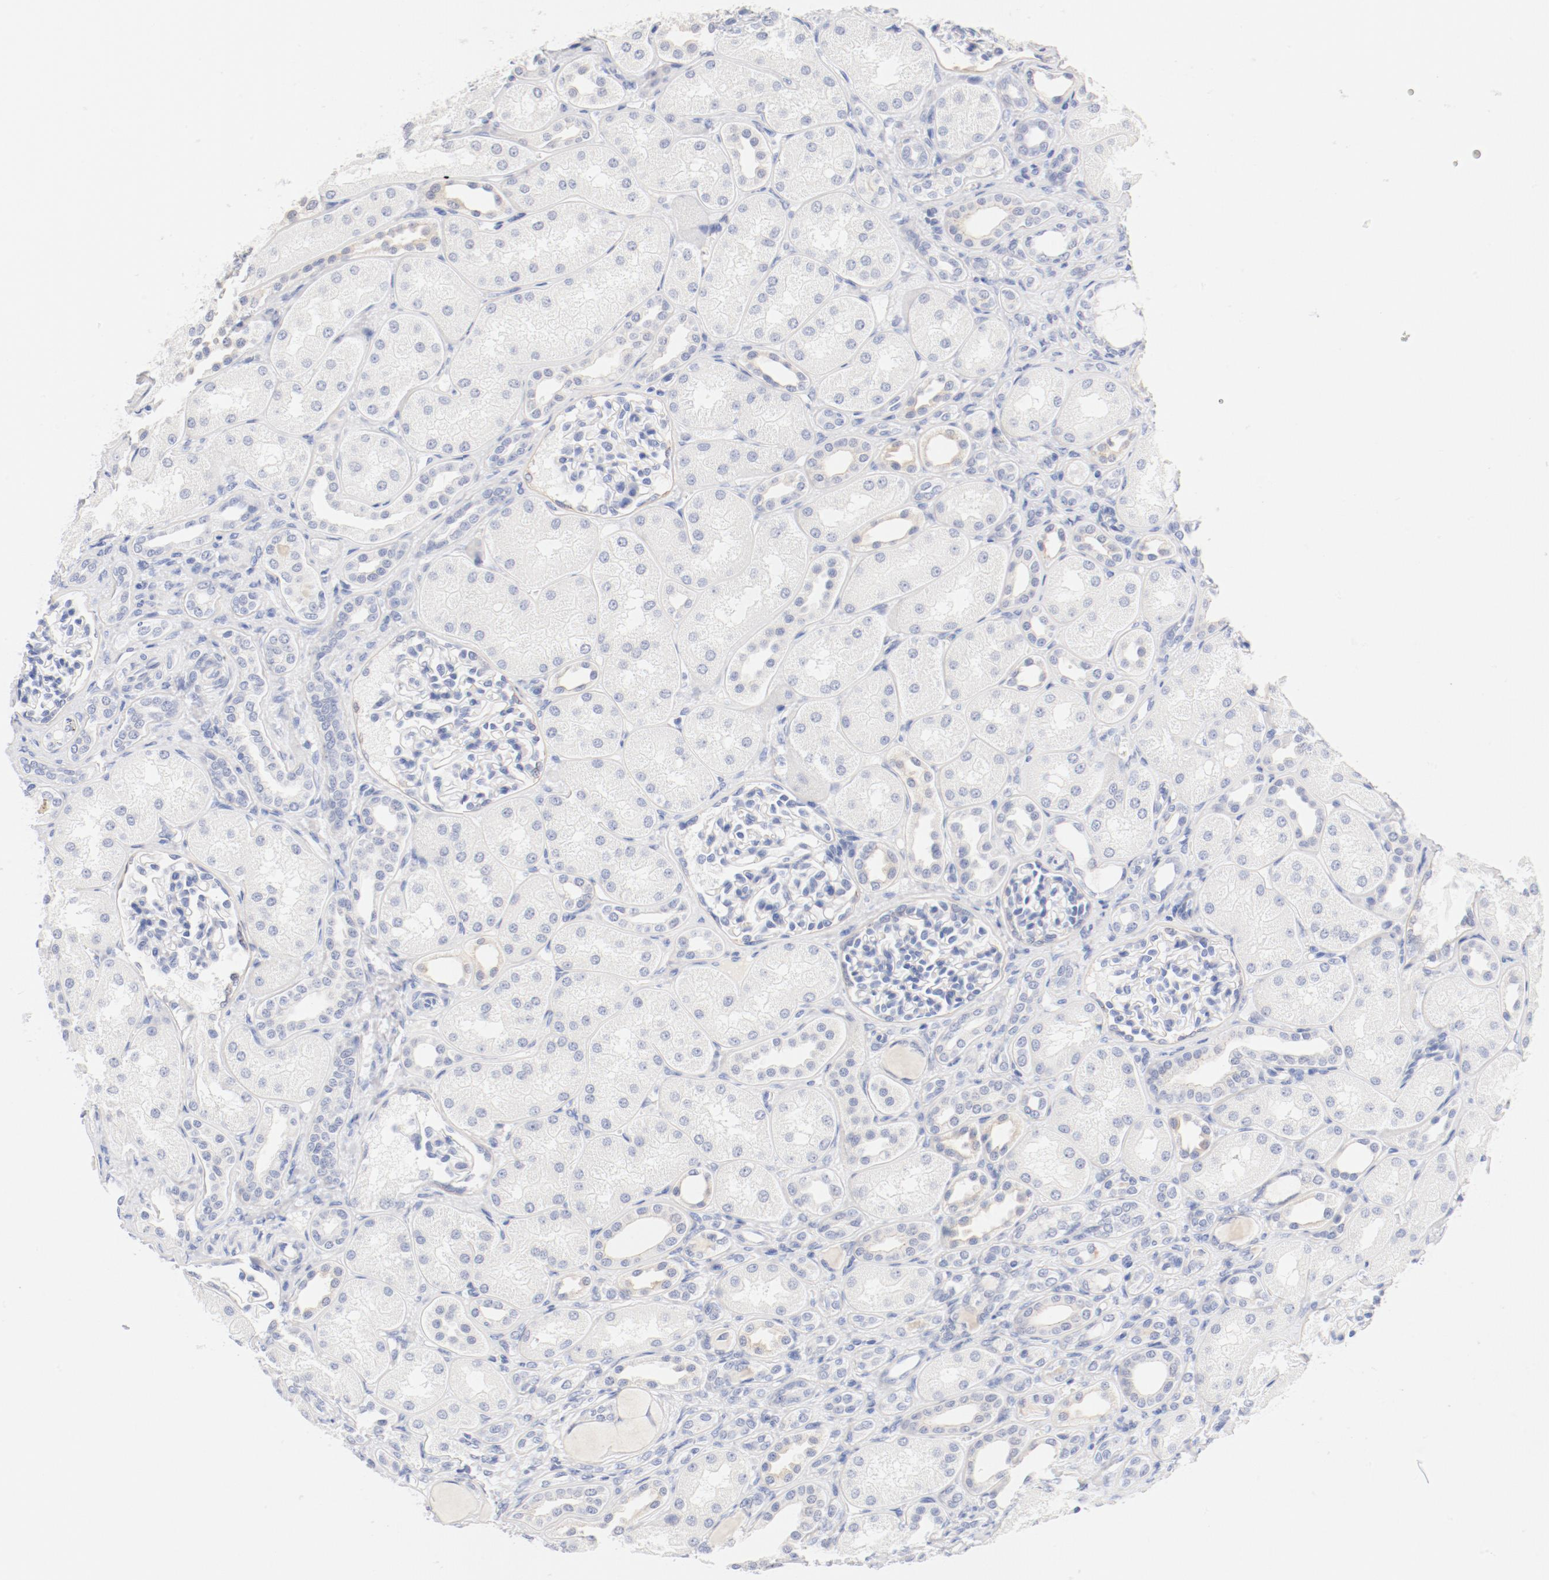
{"staining": {"intensity": "negative", "quantity": "none", "location": "none"}, "tissue": "kidney", "cell_type": "Cells in glomeruli", "image_type": "normal", "snomed": [{"axis": "morphology", "description": "Normal tissue, NOS"}, {"axis": "topography", "description": "Kidney"}], "caption": "Immunohistochemical staining of normal kidney exhibits no significant expression in cells in glomeruli. The staining was performed using DAB to visualize the protein expression in brown, while the nuclei were stained in blue with hematoxylin (Magnification: 20x).", "gene": "HOMER1", "patient": {"sex": "male", "age": 7}}